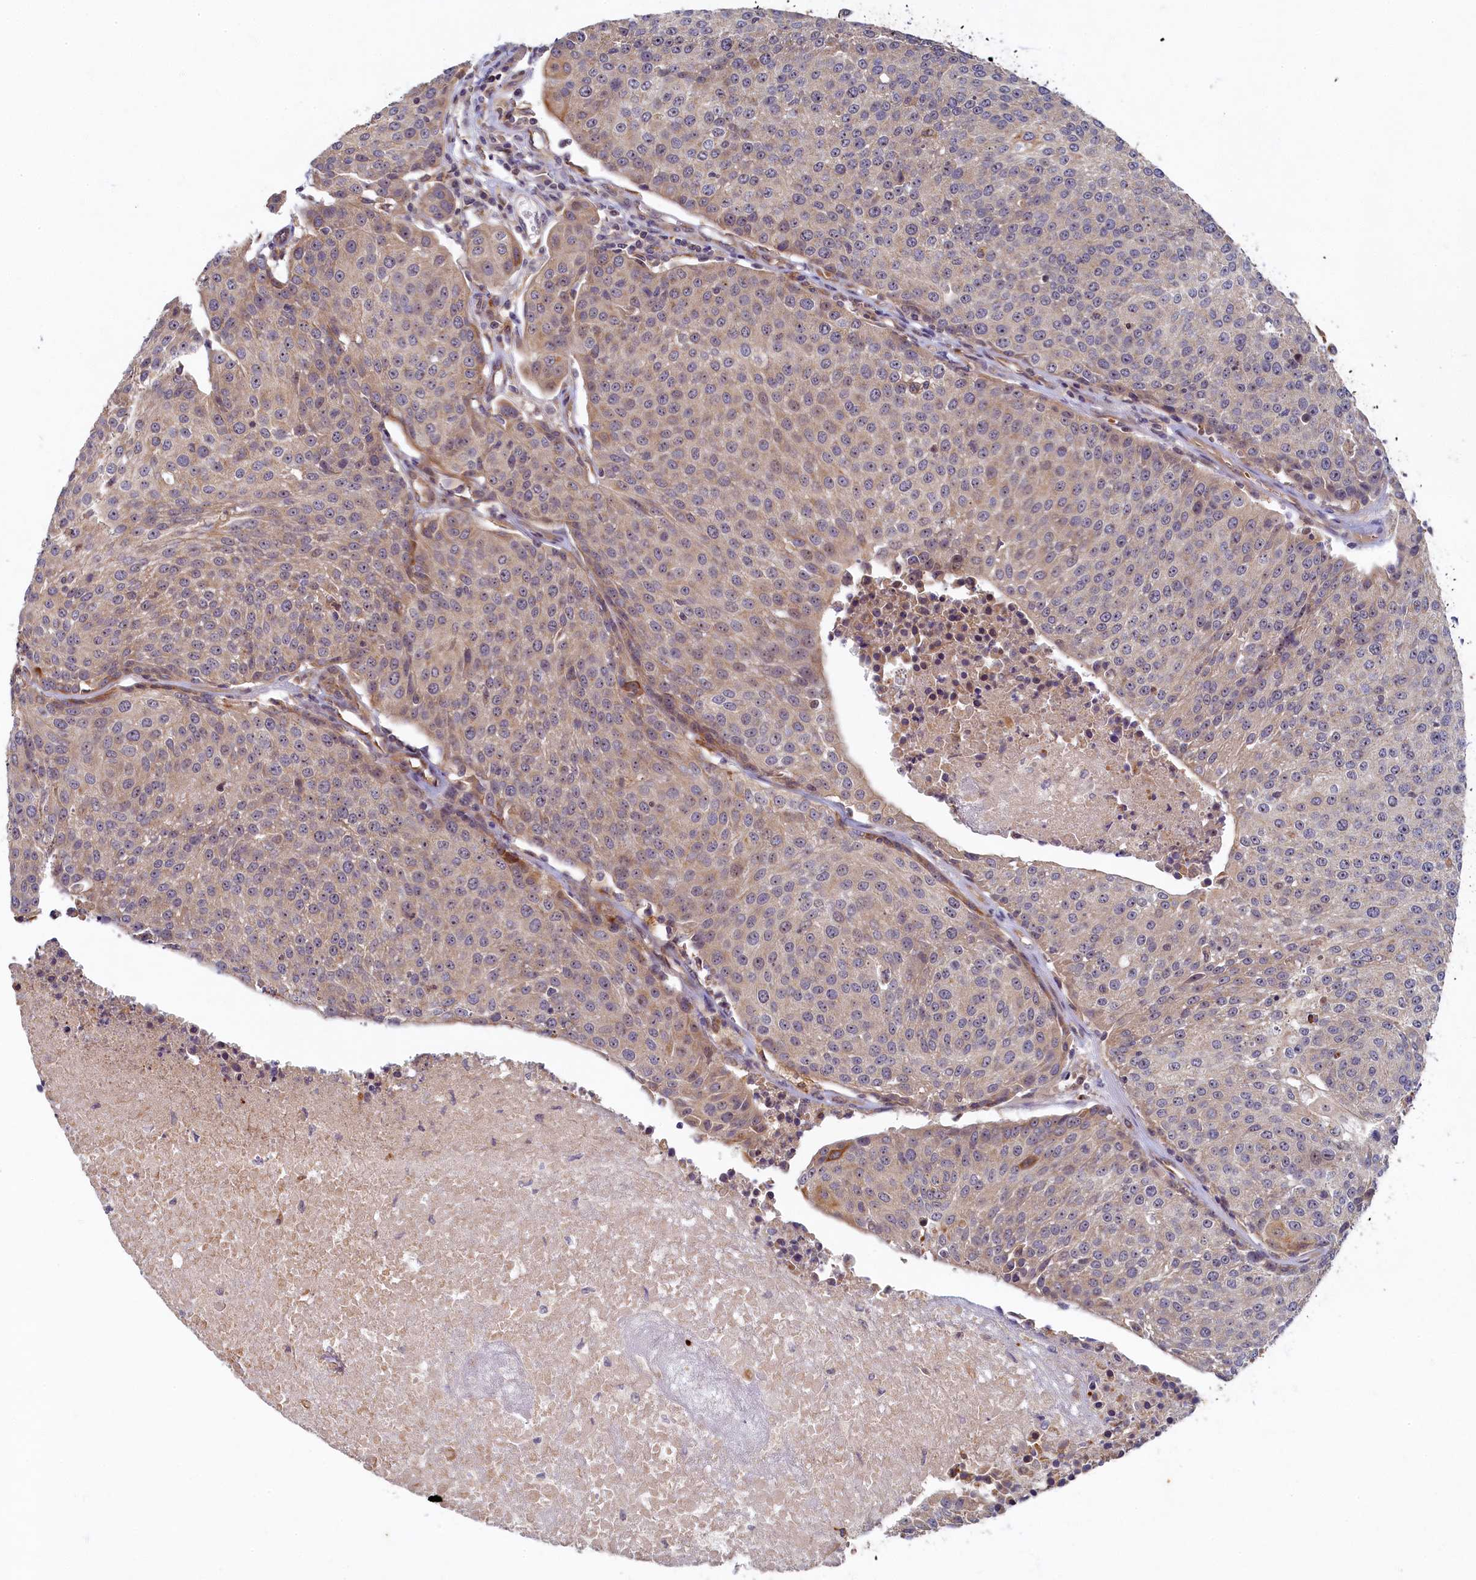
{"staining": {"intensity": "weak", "quantity": "25%-75%", "location": "cytoplasmic/membranous"}, "tissue": "urothelial cancer", "cell_type": "Tumor cells", "image_type": "cancer", "snomed": [{"axis": "morphology", "description": "Urothelial carcinoma, High grade"}, {"axis": "topography", "description": "Urinary bladder"}], "caption": "Protein expression analysis of human urothelial cancer reveals weak cytoplasmic/membranous staining in approximately 25%-75% of tumor cells. (brown staining indicates protein expression, while blue staining denotes nuclei).", "gene": "CEP20", "patient": {"sex": "female", "age": 85}}